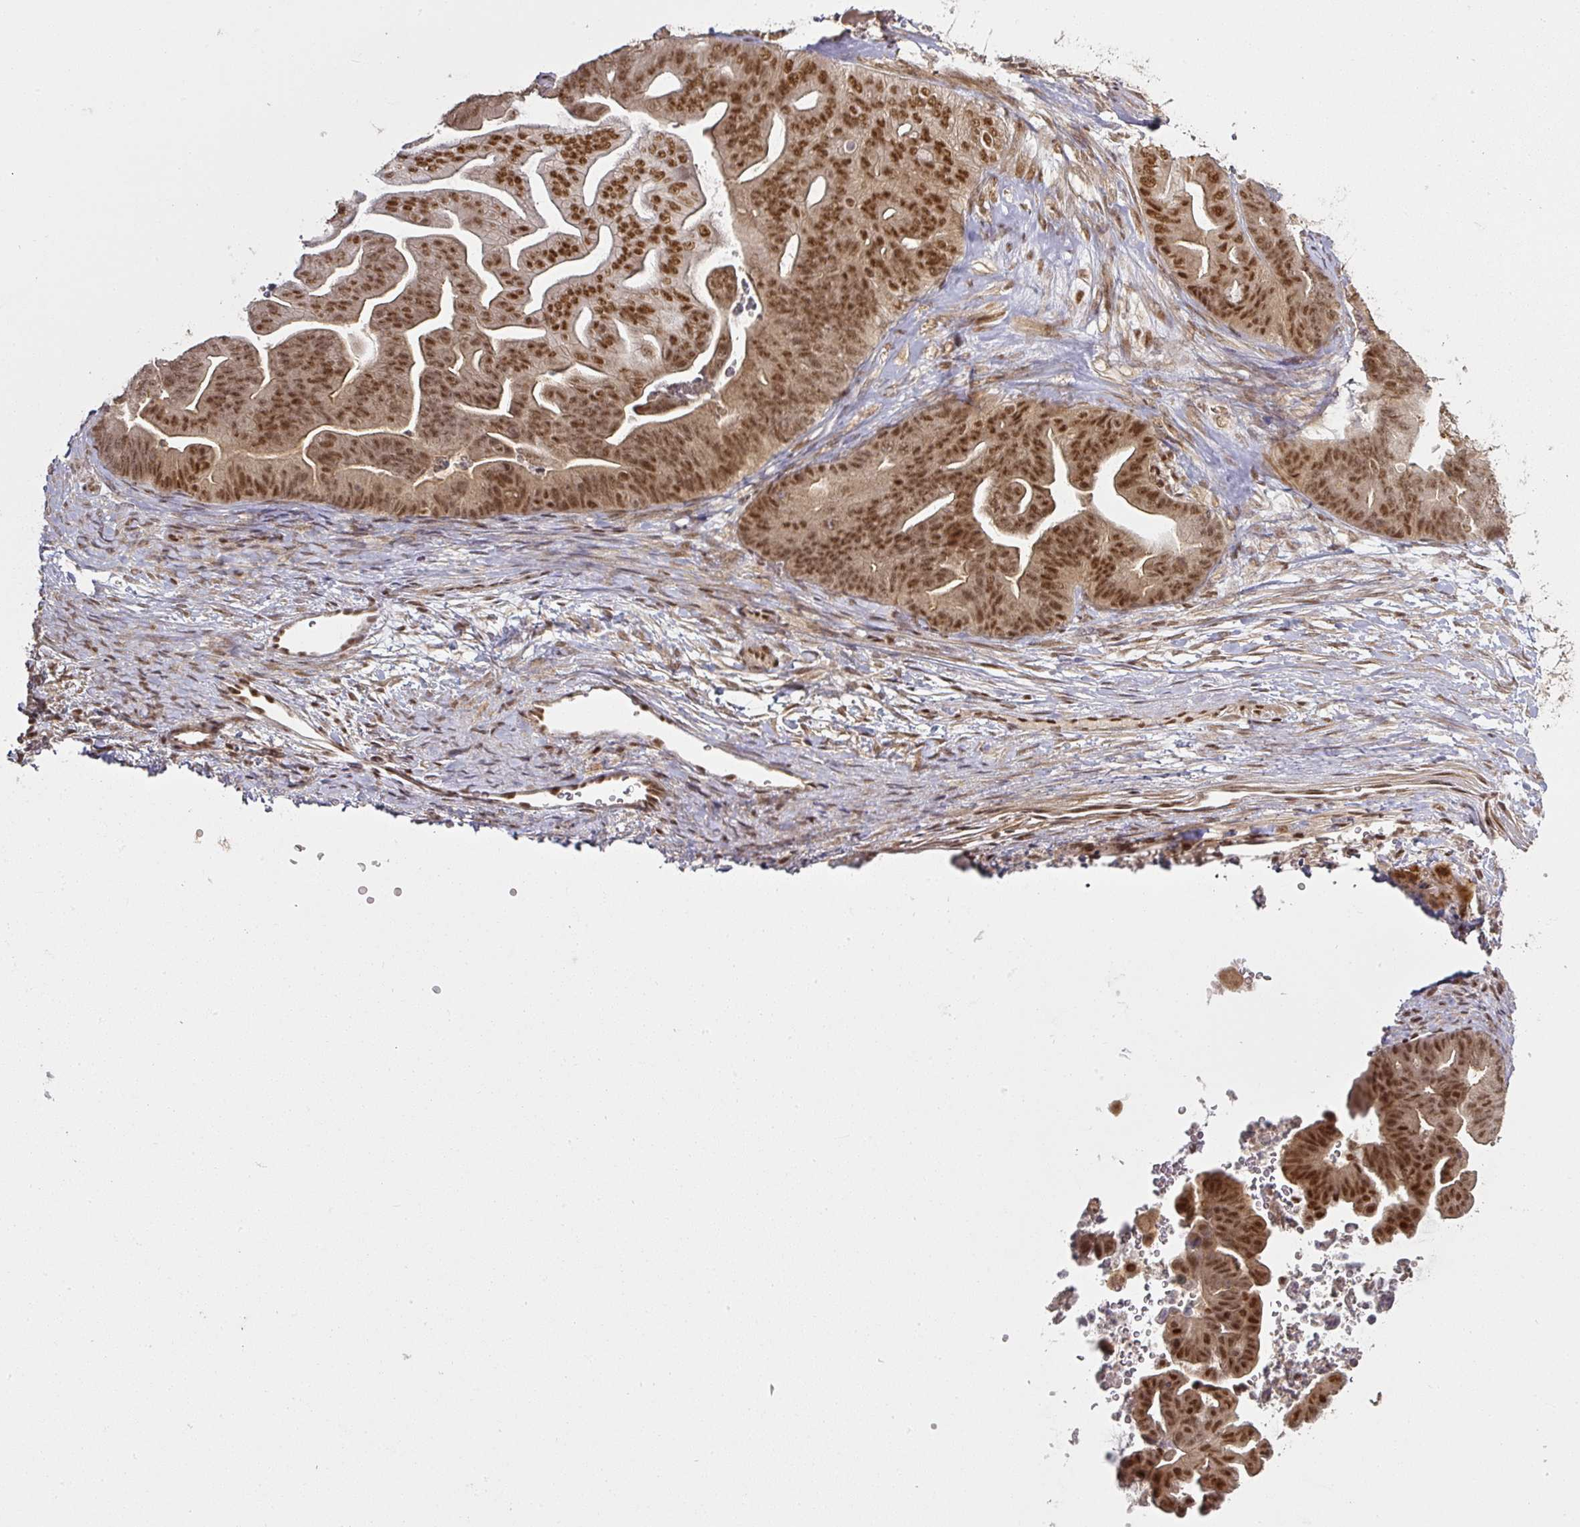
{"staining": {"intensity": "moderate", "quantity": ">75%", "location": "nuclear"}, "tissue": "ovarian cancer", "cell_type": "Tumor cells", "image_type": "cancer", "snomed": [{"axis": "morphology", "description": "Cystadenocarcinoma, mucinous, NOS"}, {"axis": "topography", "description": "Ovary"}], "caption": "Immunohistochemistry staining of mucinous cystadenocarcinoma (ovarian), which exhibits medium levels of moderate nuclear positivity in about >75% of tumor cells indicating moderate nuclear protein staining. The staining was performed using DAB (3,3'-diaminobenzidine) (brown) for protein detection and nuclei were counterstained in hematoxylin (blue).", "gene": "GPRIN2", "patient": {"sex": "female", "age": 67}}